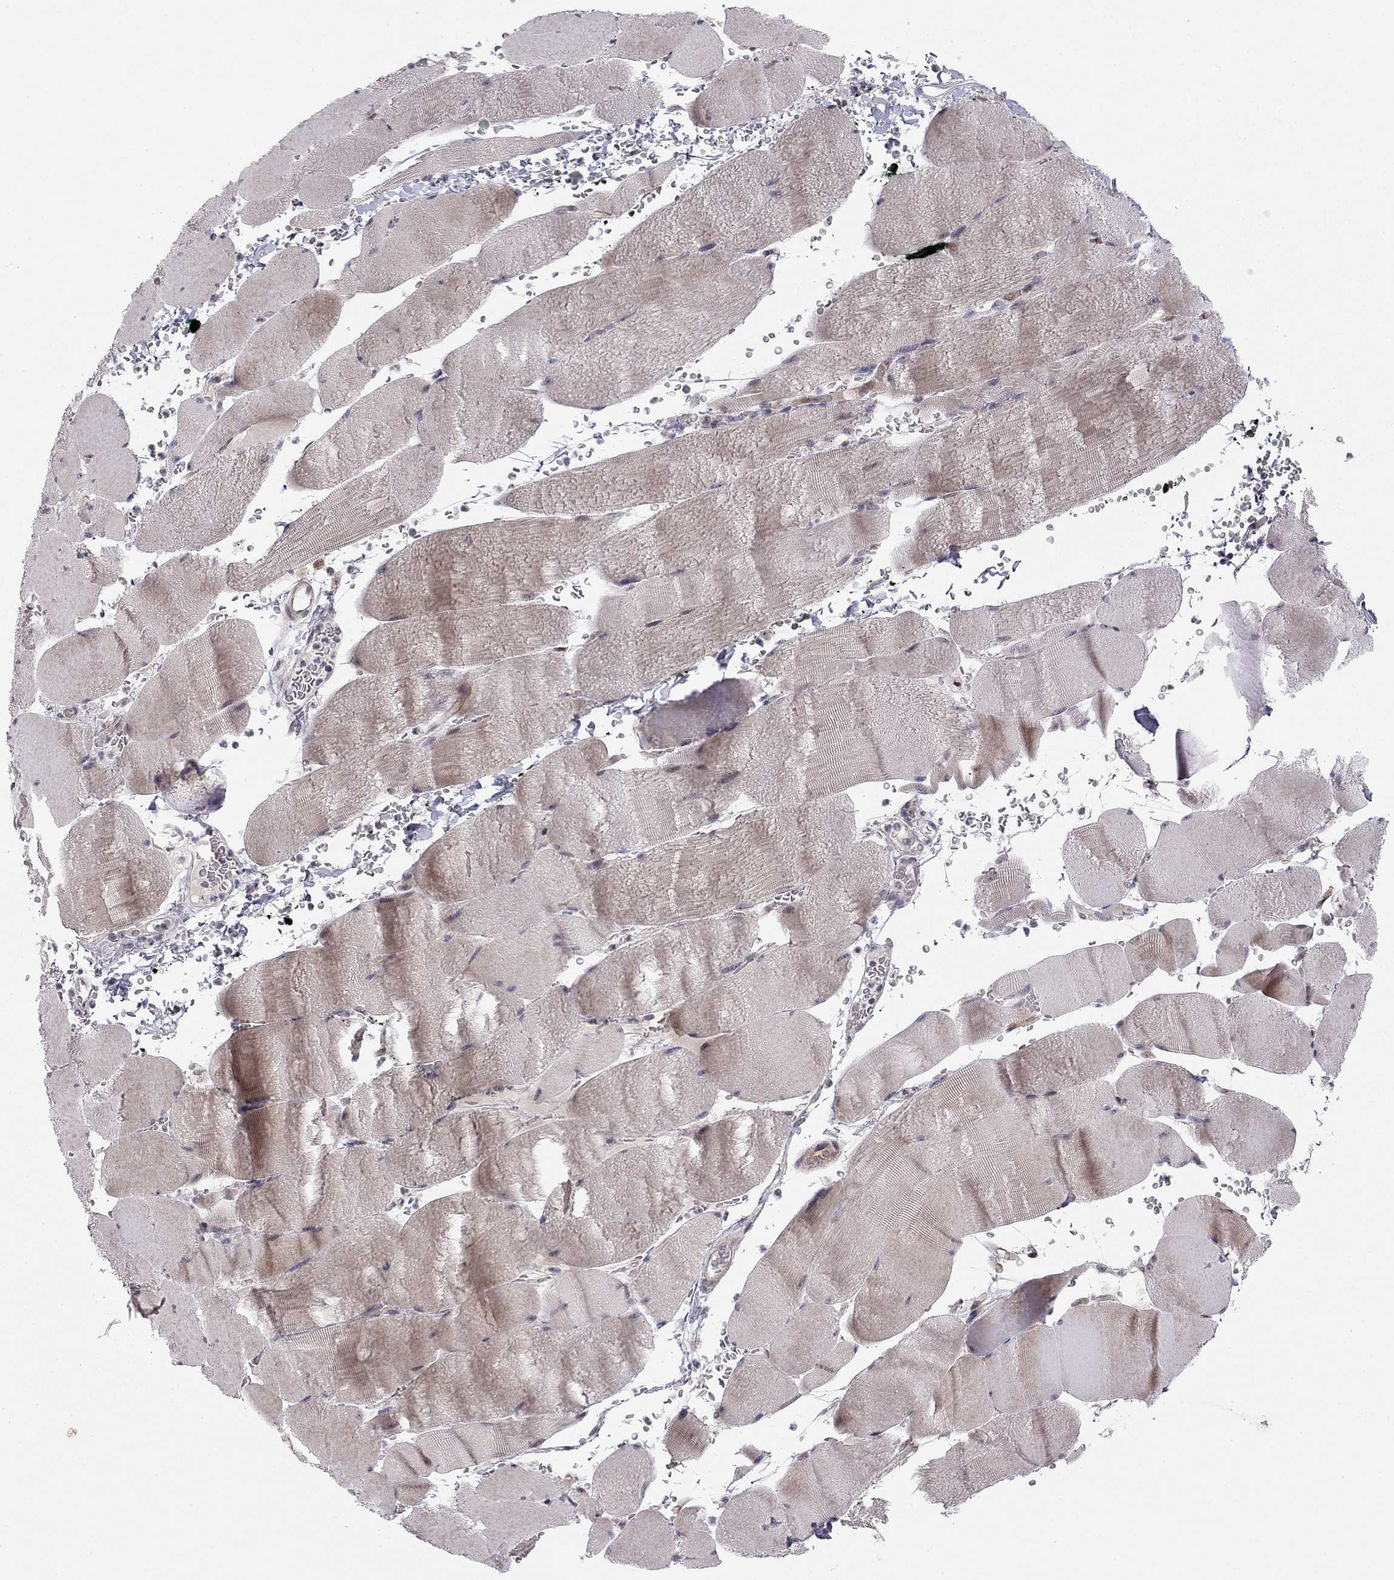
{"staining": {"intensity": "negative", "quantity": "none", "location": "none"}, "tissue": "skeletal muscle", "cell_type": "Myocytes", "image_type": "normal", "snomed": [{"axis": "morphology", "description": "Normal tissue, NOS"}, {"axis": "topography", "description": "Skeletal muscle"}], "caption": "This photomicrograph is of benign skeletal muscle stained with immunohistochemistry (IHC) to label a protein in brown with the nuclei are counter-stained blue. There is no expression in myocytes. (DAB (3,3'-diaminobenzidine) immunohistochemistry (IHC) with hematoxylin counter stain).", "gene": "STXBP6", "patient": {"sex": "male", "age": 56}}